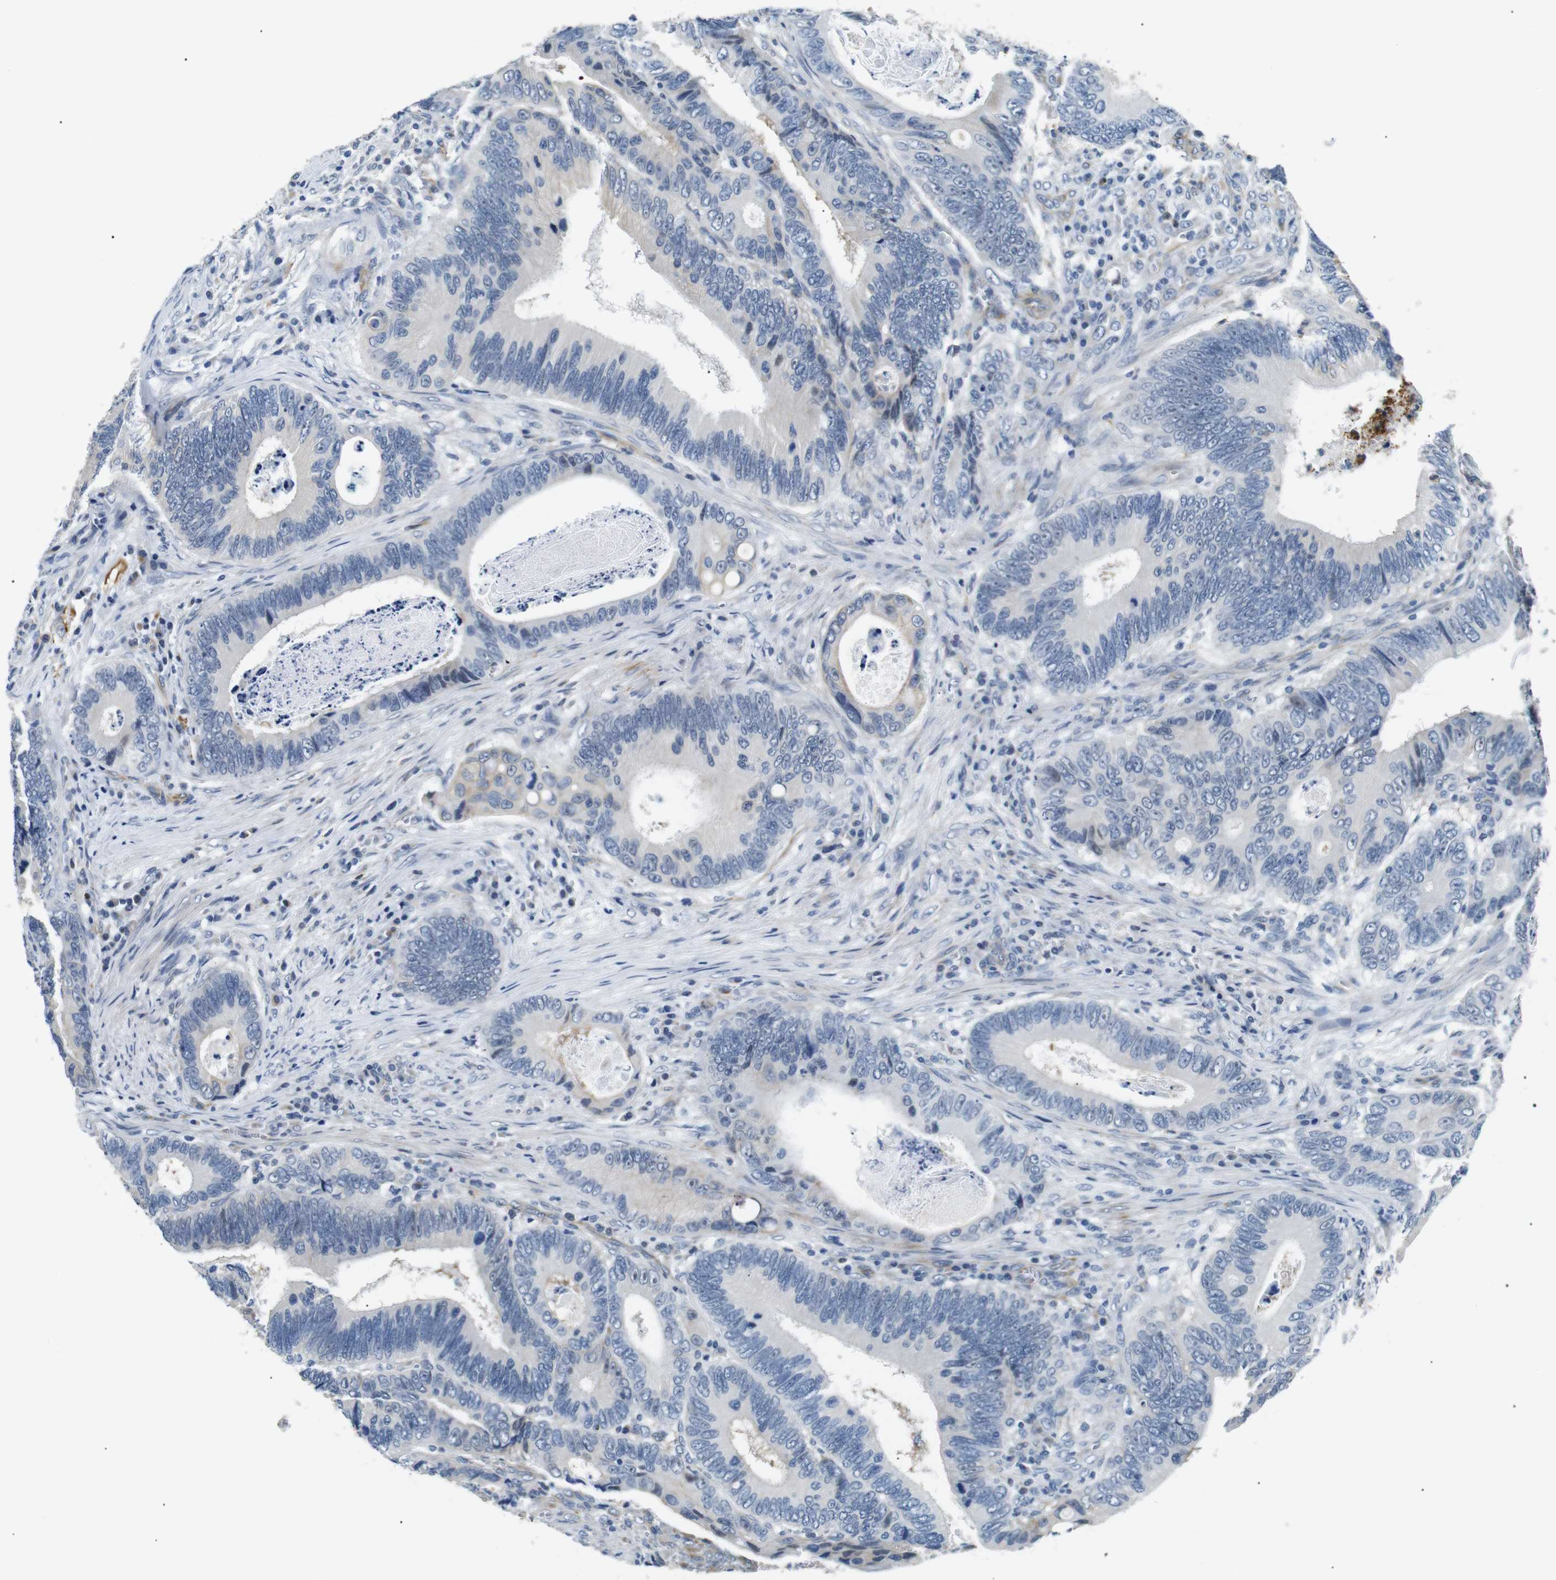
{"staining": {"intensity": "negative", "quantity": "none", "location": "none"}, "tissue": "colorectal cancer", "cell_type": "Tumor cells", "image_type": "cancer", "snomed": [{"axis": "morphology", "description": "Inflammation, NOS"}, {"axis": "morphology", "description": "Adenocarcinoma, NOS"}, {"axis": "topography", "description": "Colon"}], "caption": "Colorectal adenocarcinoma was stained to show a protein in brown. There is no significant positivity in tumor cells.", "gene": "TAFA1", "patient": {"sex": "male", "age": 72}}